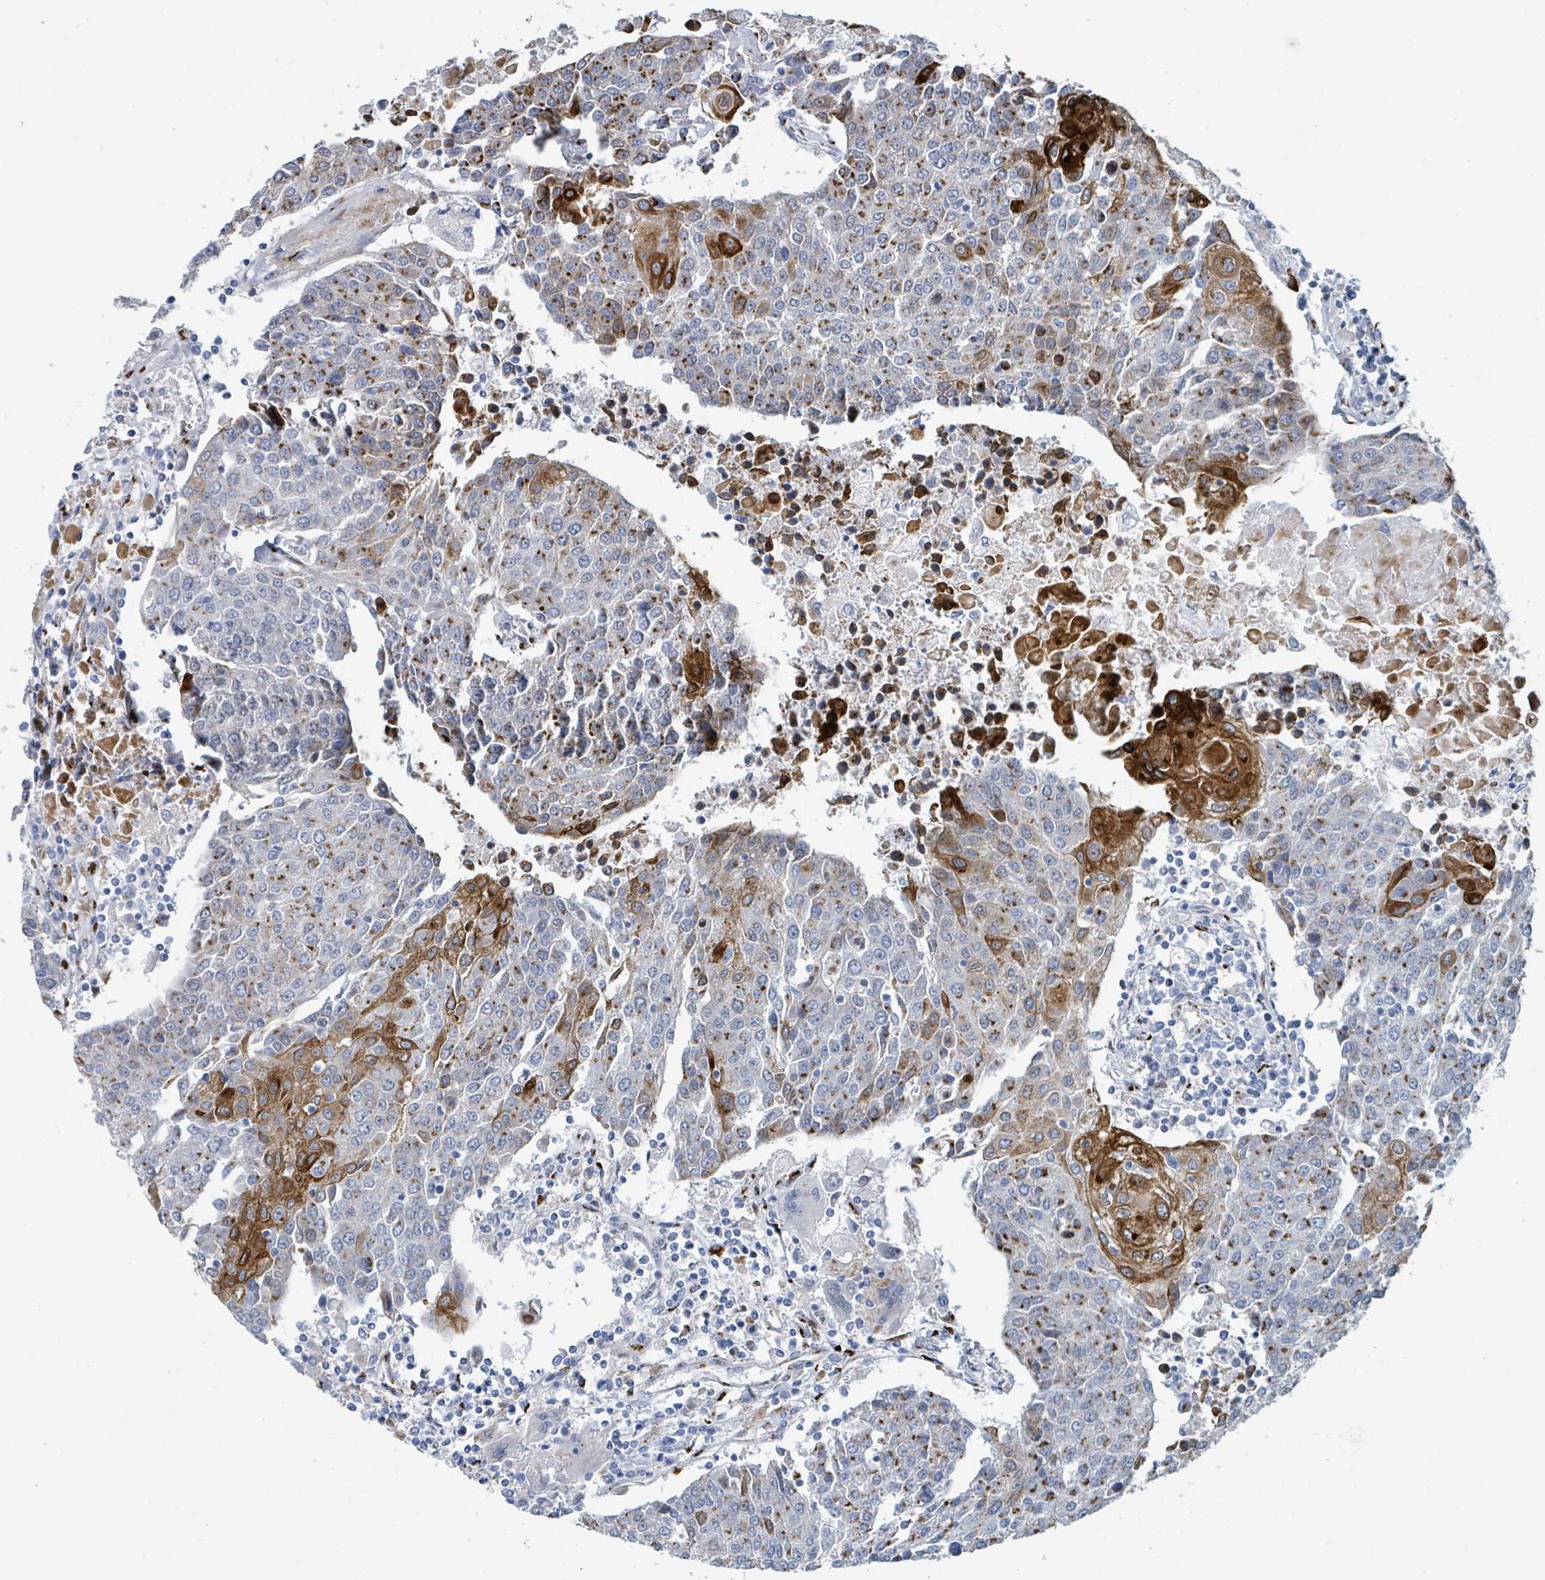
{"staining": {"intensity": "moderate", "quantity": "25%-75%", "location": "cytoplasmic/membranous"}, "tissue": "urothelial cancer", "cell_type": "Tumor cells", "image_type": "cancer", "snomed": [{"axis": "morphology", "description": "Urothelial carcinoma, High grade"}, {"axis": "topography", "description": "Urinary bladder"}], "caption": "About 25%-75% of tumor cells in human urothelial cancer show moderate cytoplasmic/membranous protein expression as visualized by brown immunohistochemical staining.", "gene": "DCAF5", "patient": {"sex": "female", "age": 85}}